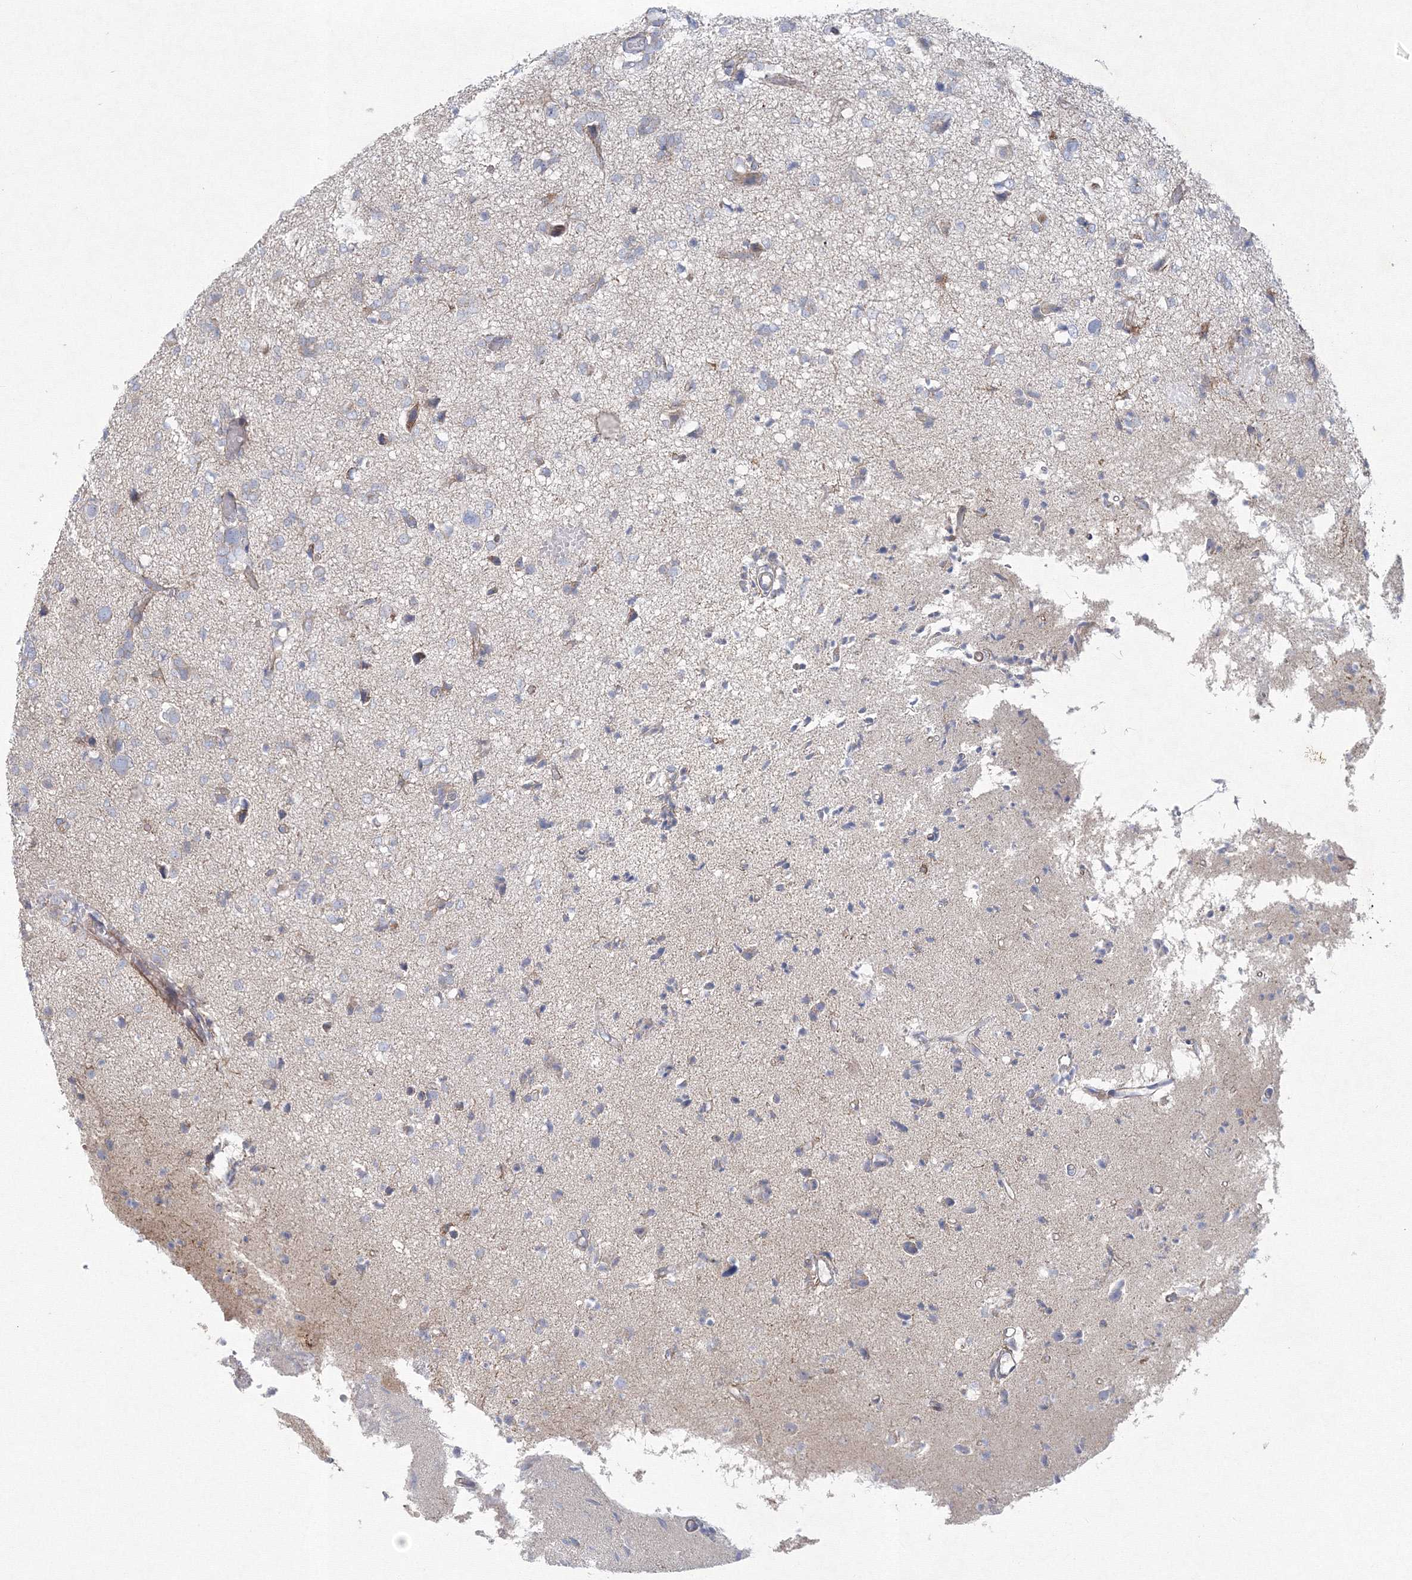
{"staining": {"intensity": "negative", "quantity": "none", "location": "none"}, "tissue": "glioma", "cell_type": "Tumor cells", "image_type": "cancer", "snomed": [{"axis": "morphology", "description": "Glioma, malignant, High grade"}, {"axis": "topography", "description": "Brain"}], "caption": "DAB immunohistochemical staining of human malignant high-grade glioma demonstrates no significant positivity in tumor cells.", "gene": "WDR49", "patient": {"sex": "female", "age": 59}}